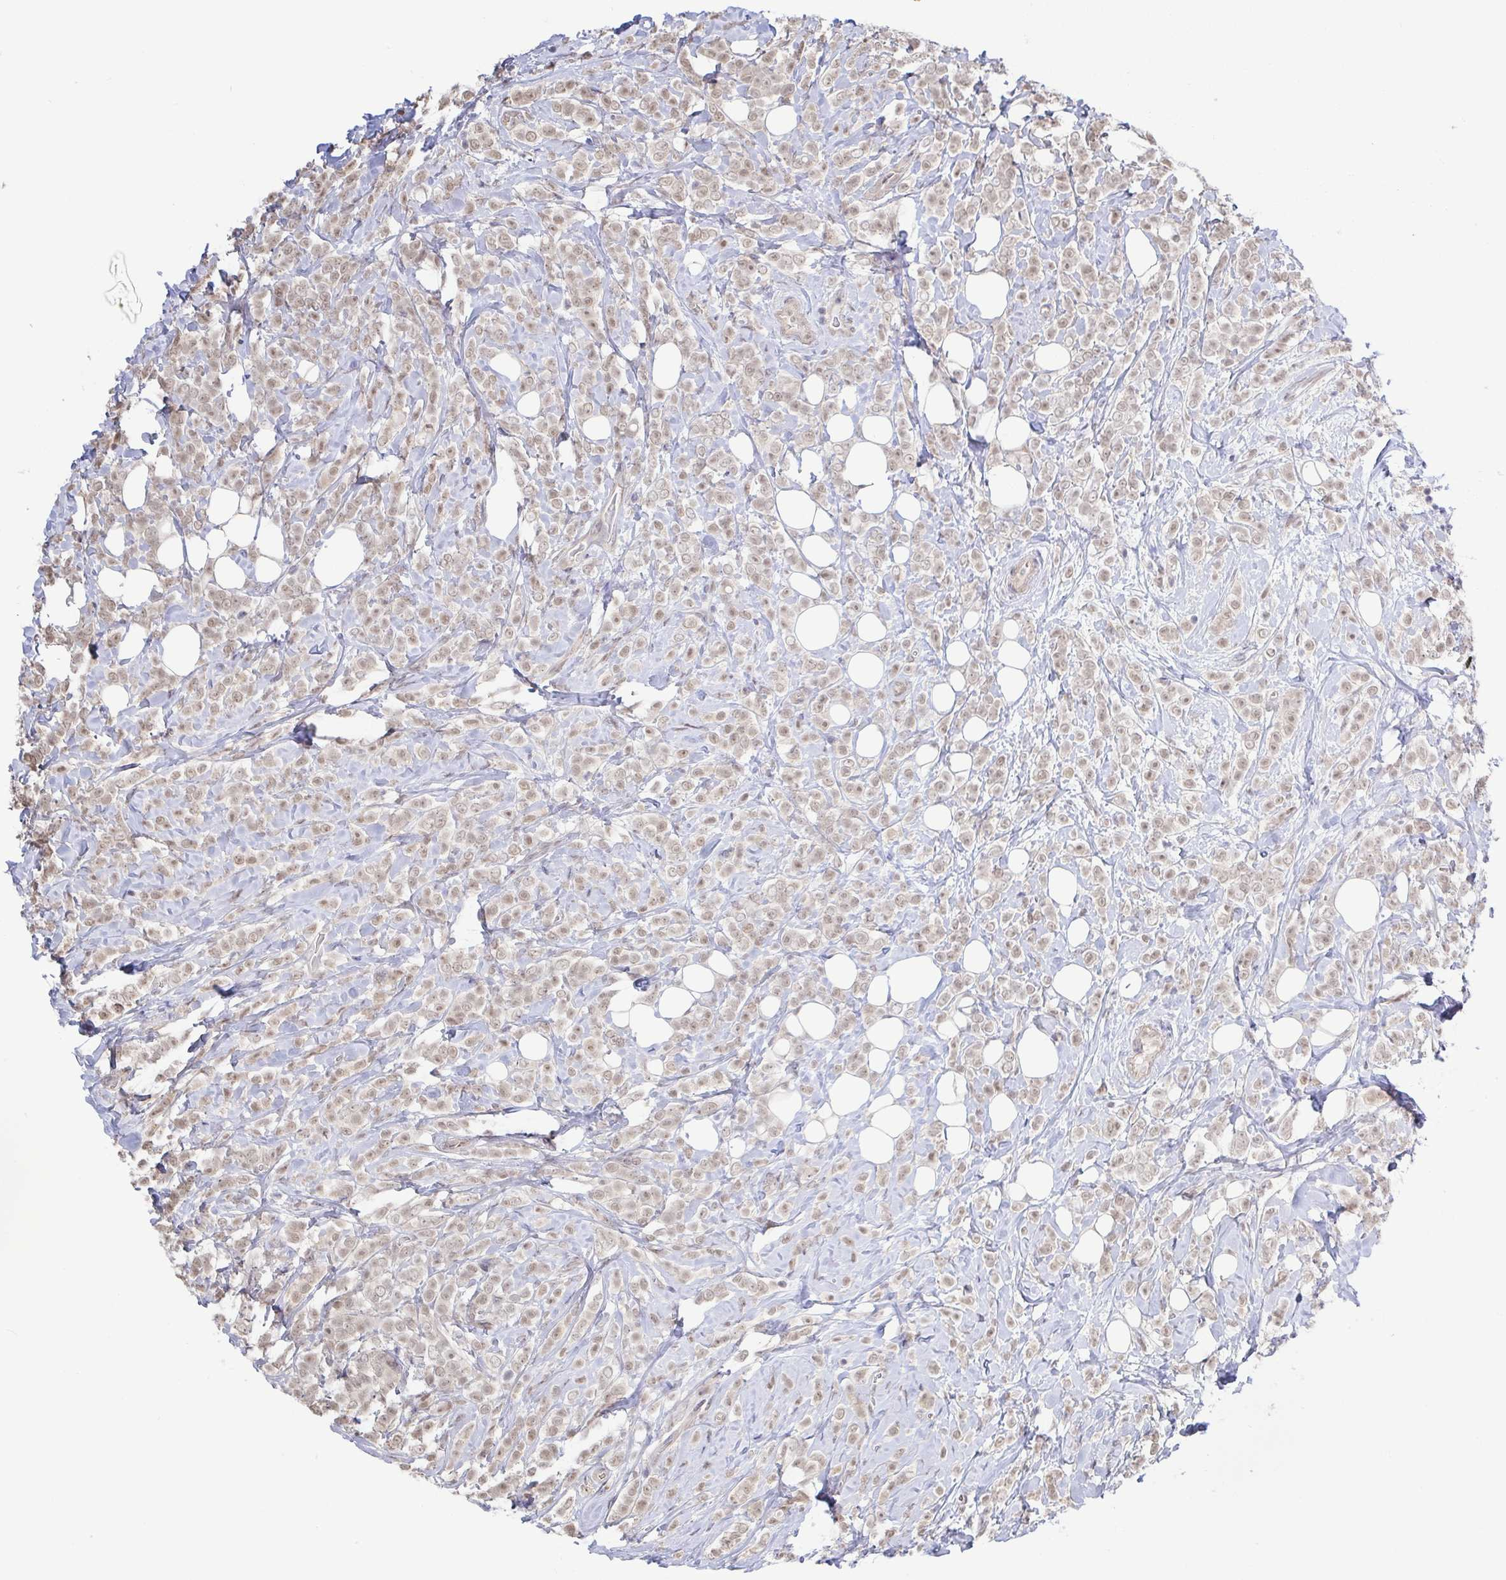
{"staining": {"intensity": "weak", "quantity": ">75%", "location": "nuclear"}, "tissue": "breast cancer", "cell_type": "Tumor cells", "image_type": "cancer", "snomed": [{"axis": "morphology", "description": "Lobular carcinoma"}, {"axis": "topography", "description": "Breast"}], "caption": "Protein positivity by IHC shows weak nuclear expression in approximately >75% of tumor cells in breast cancer.", "gene": "HYPK", "patient": {"sex": "female", "age": 49}}